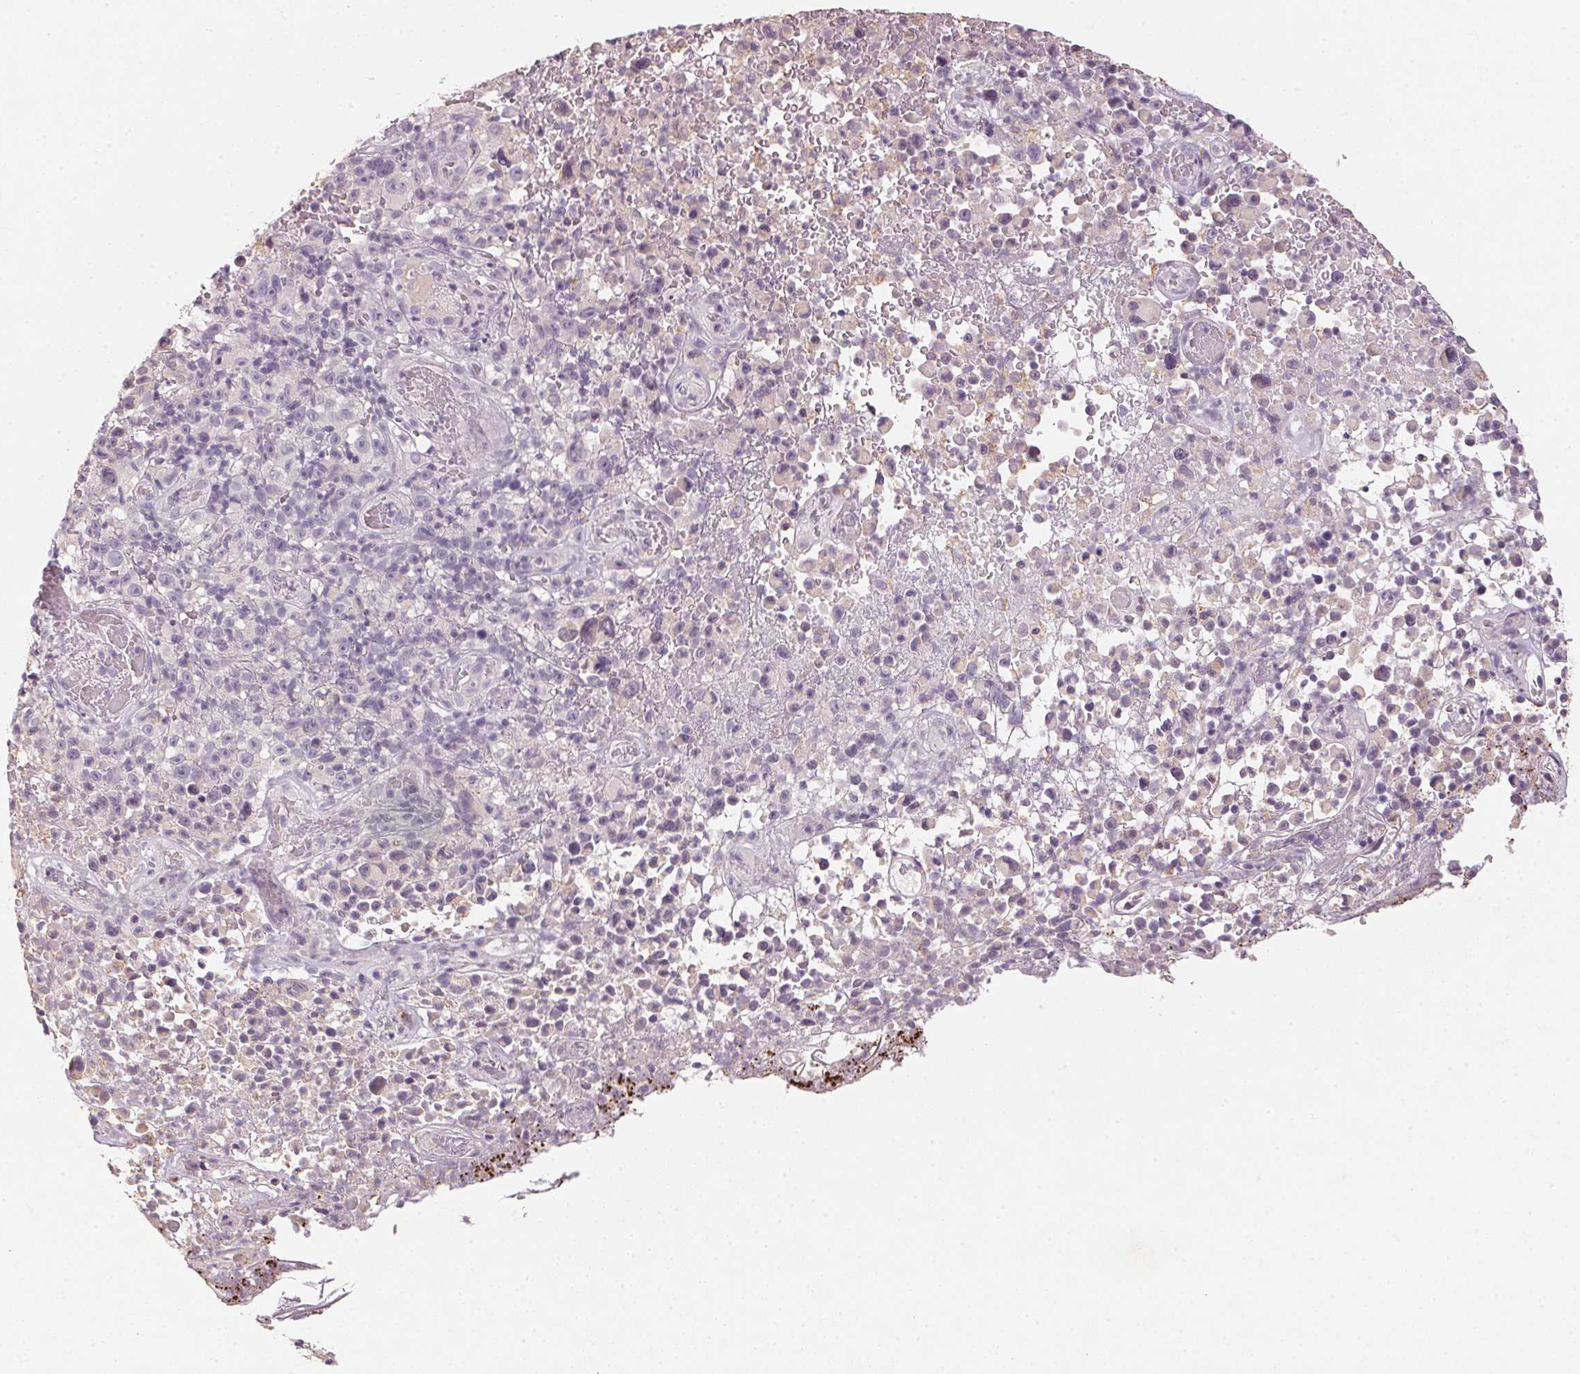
{"staining": {"intensity": "negative", "quantity": "none", "location": "none"}, "tissue": "melanoma", "cell_type": "Tumor cells", "image_type": "cancer", "snomed": [{"axis": "morphology", "description": "Malignant melanoma, NOS"}, {"axis": "topography", "description": "Skin"}], "caption": "Immunohistochemistry image of human melanoma stained for a protein (brown), which reveals no expression in tumor cells.", "gene": "CXCL5", "patient": {"sex": "female", "age": 82}}